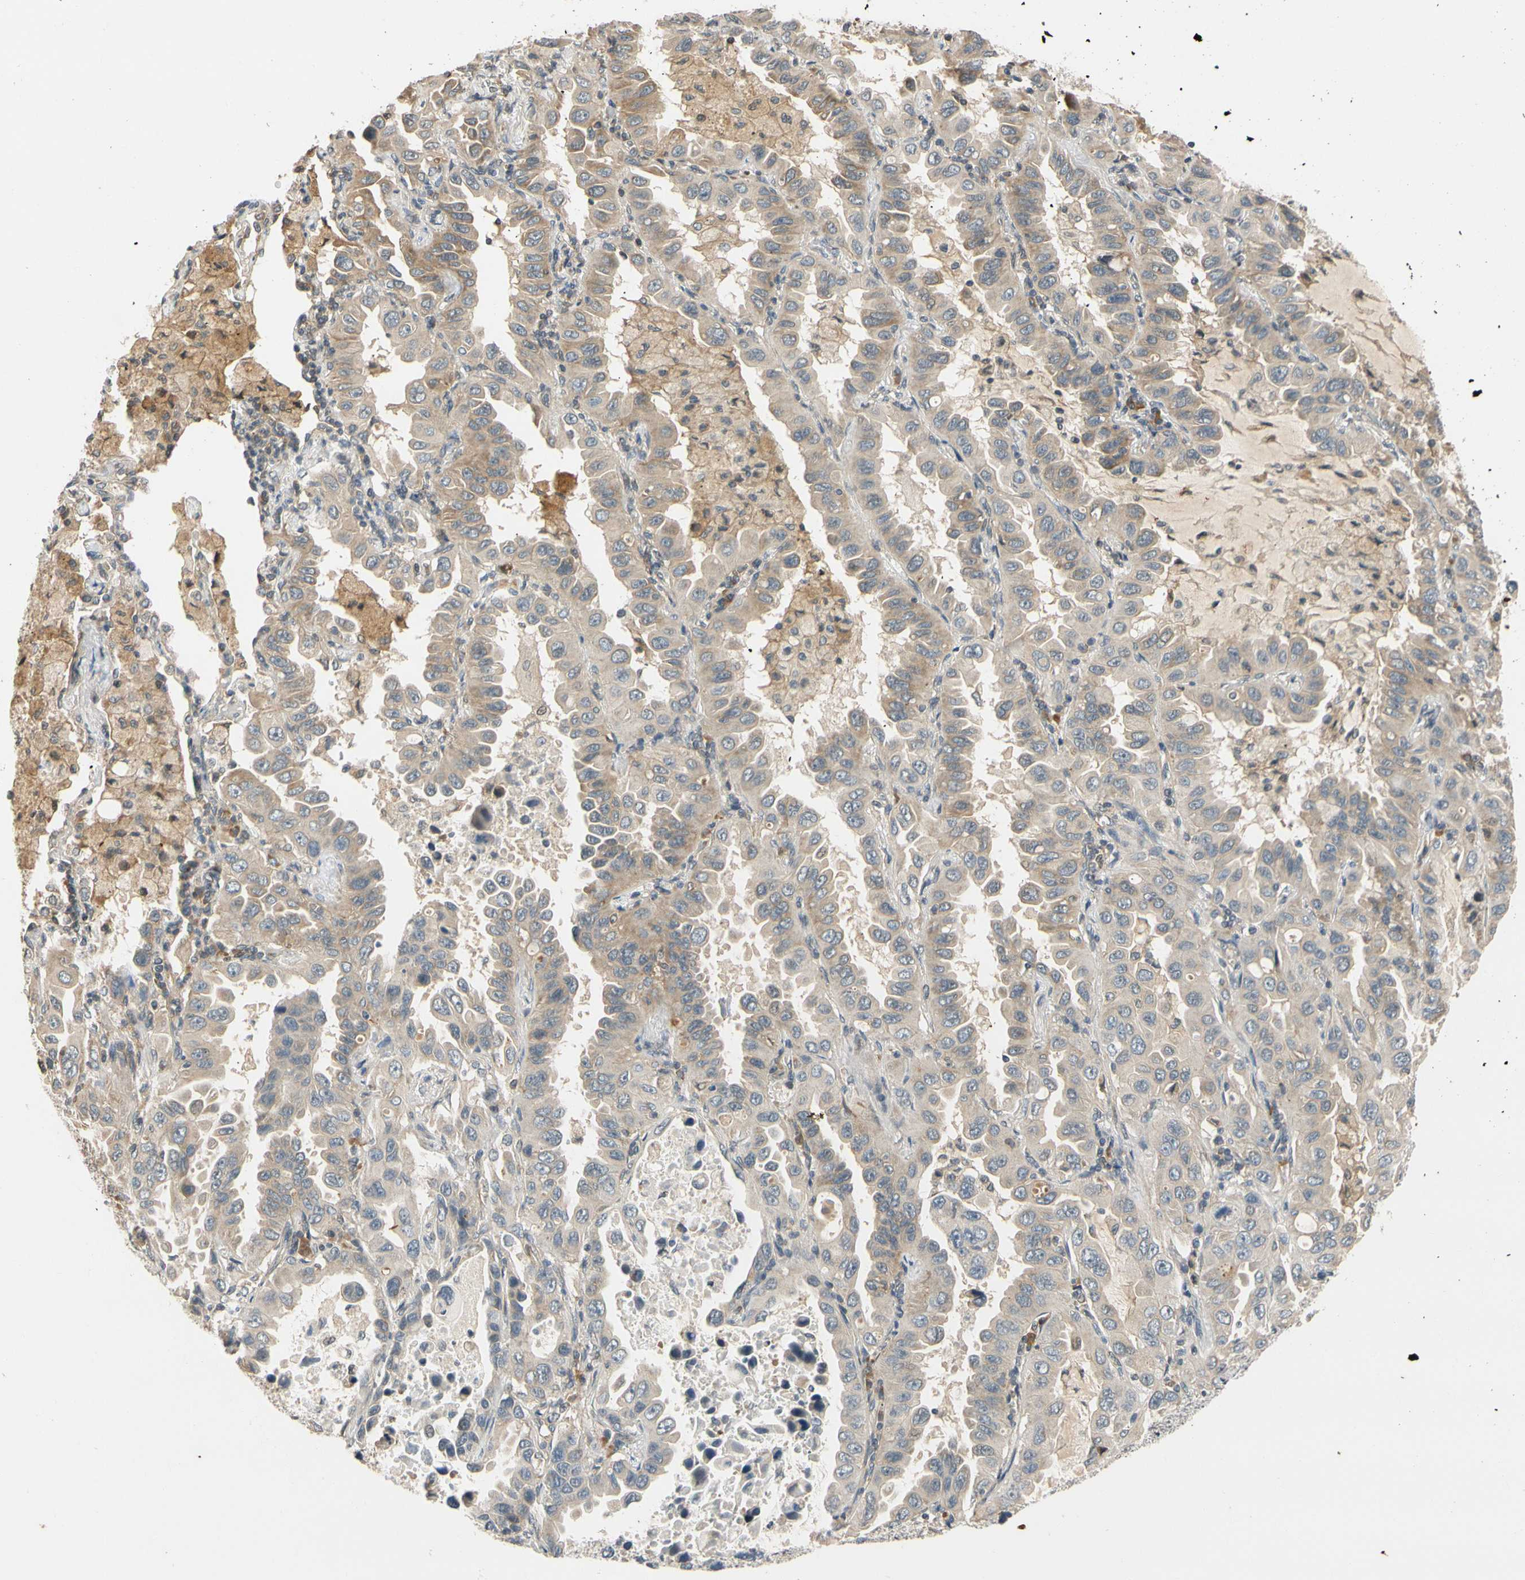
{"staining": {"intensity": "moderate", "quantity": "25%-75%", "location": "cytoplasmic/membranous"}, "tissue": "lung cancer", "cell_type": "Tumor cells", "image_type": "cancer", "snomed": [{"axis": "morphology", "description": "Adenocarcinoma, NOS"}, {"axis": "topography", "description": "Lung"}], "caption": "Brown immunohistochemical staining in lung adenocarcinoma reveals moderate cytoplasmic/membranous expression in approximately 25%-75% of tumor cells.", "gene": "ATP2C1", "patient": {"sex": "male", "age": 64}}